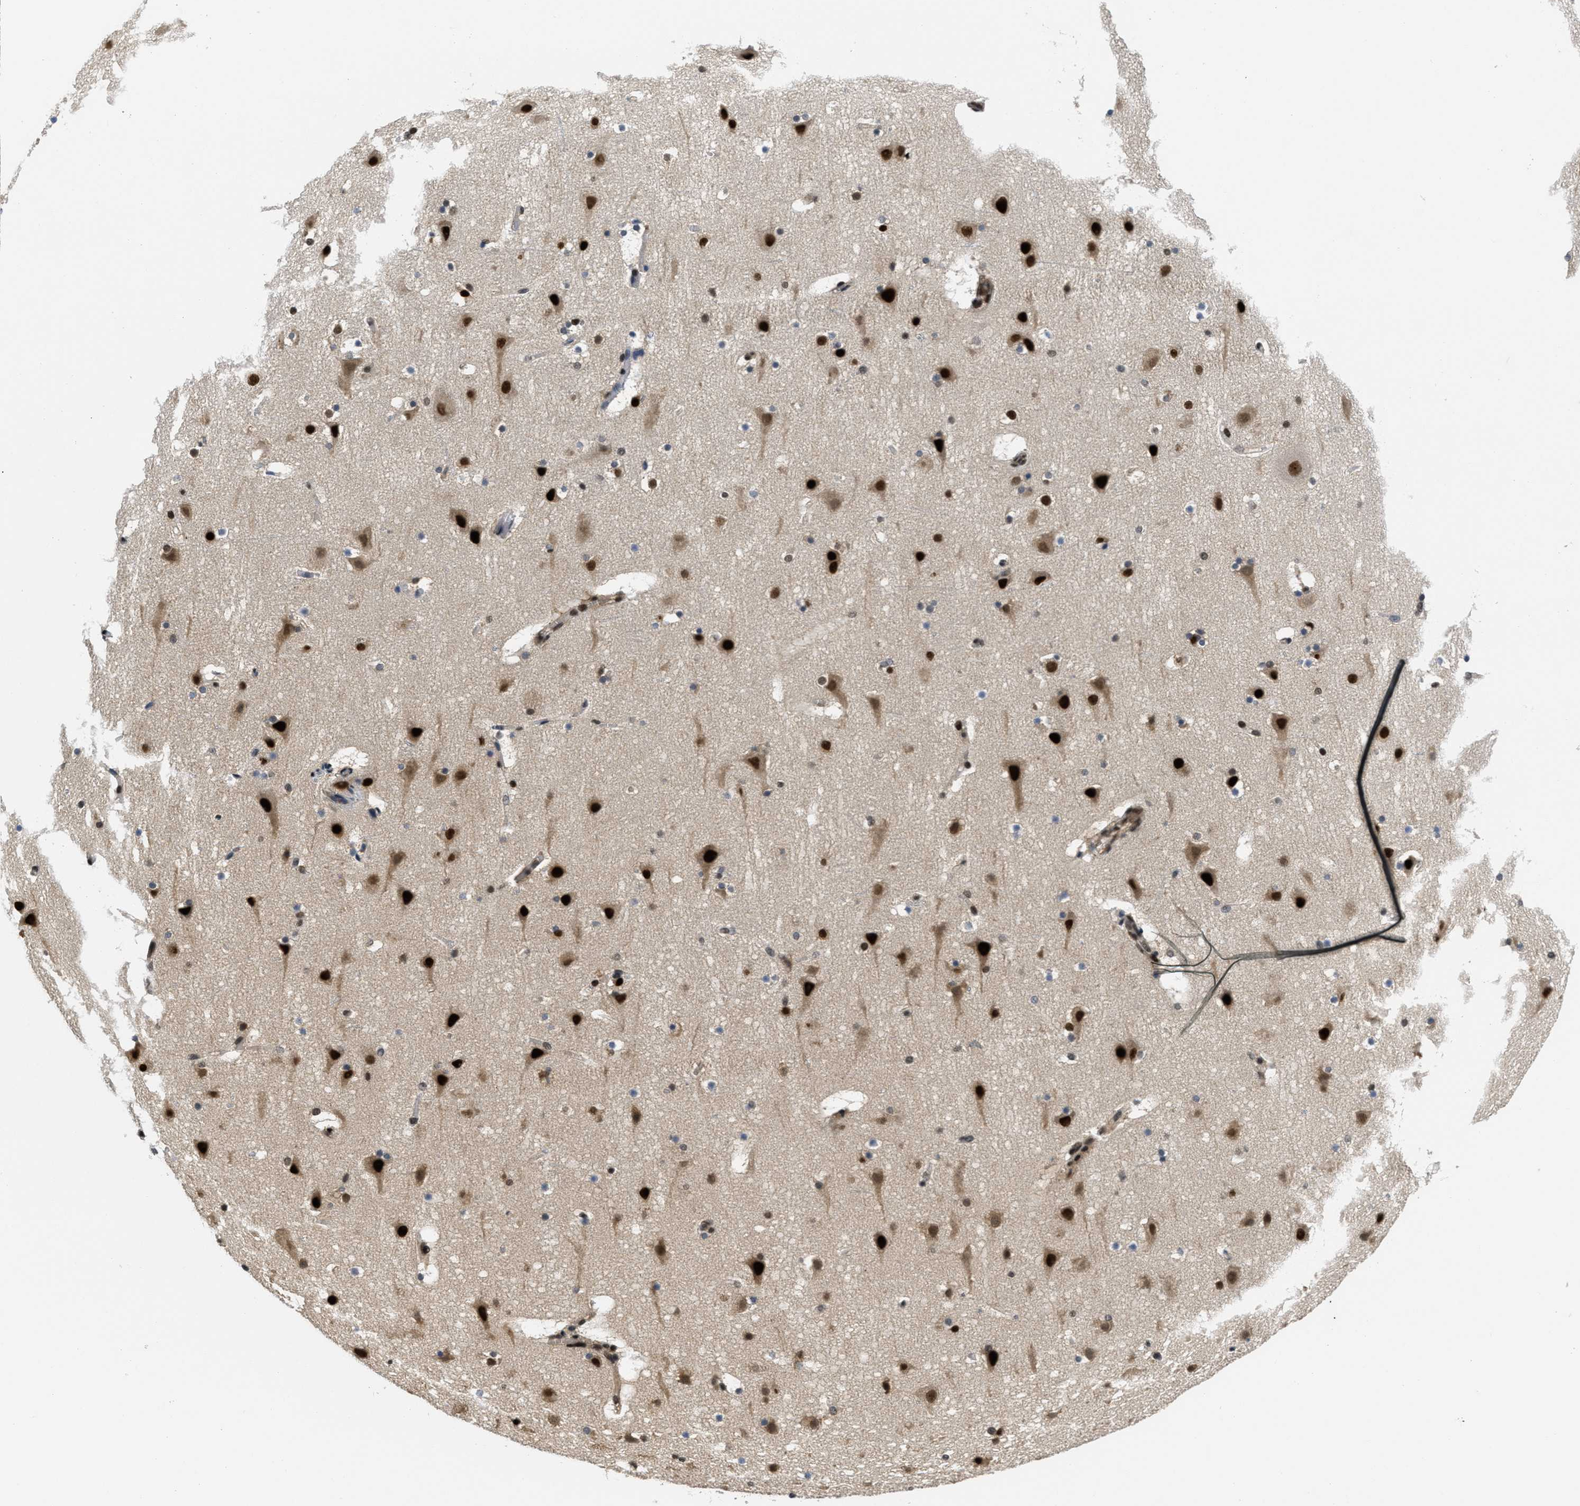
{"staining": {"intensity": "moderate", "quantity": "25%-75%", "location": "nuclear"}, "tissue": "cerebral cortex", "cell_type": "Endothelial cells", "image_type": "normal", "snomed": [{"axis": "morphology", "description": "Normal tissue, NOS"}, {"axis": "topography", "description": "Cerebral cortex"}], "caption": "Immunohistochemical staining of normal human cerebral cortex demonstrates medium levels of moderate nuclear positivity in about 25%-75% of endothelial cells. (brown staining indicates protein expression, while blue staining denotes nuclei).", "gene": "CUL4B", "patient": {"sex": "male", "age": 45}}